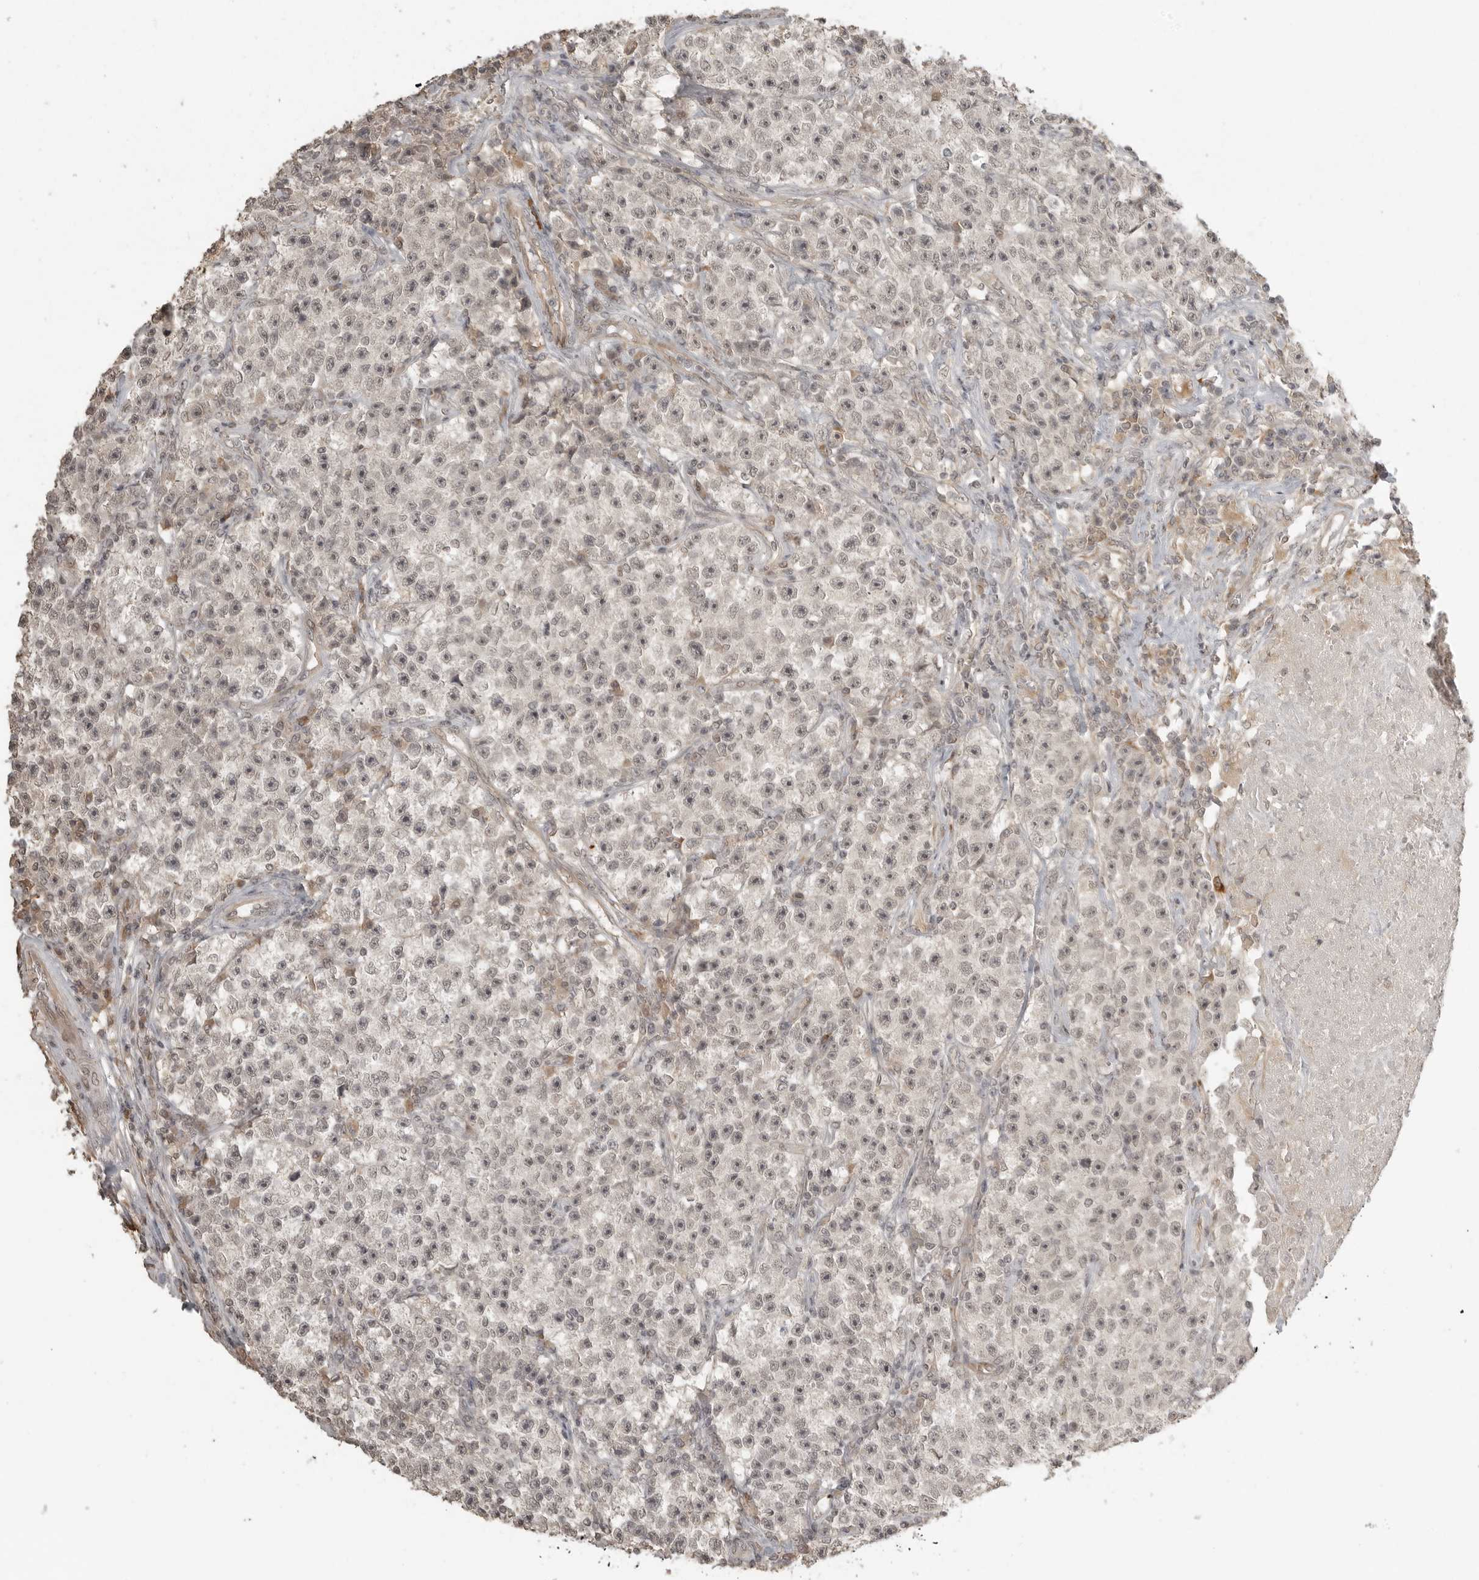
{"staining": {"intensity": "weak", "quantity": "25%-75%", "location": "nuclear"}, "tissue": "testis cancer", "cell_type": "Tumor cells", "image_type": "cancer", "snomed": [{"axis": "morphology", "description": "Seminoma, NOS"}, {"axis": "topography", "description": "Testis"}], "caption": "Protein expression analysis of testis seminoma demonstrates weak nuclear staining in approximately 25%-75% of tumor cells.", "gene": "SMG8", "patient": {"sex": "male", "age": 22}}